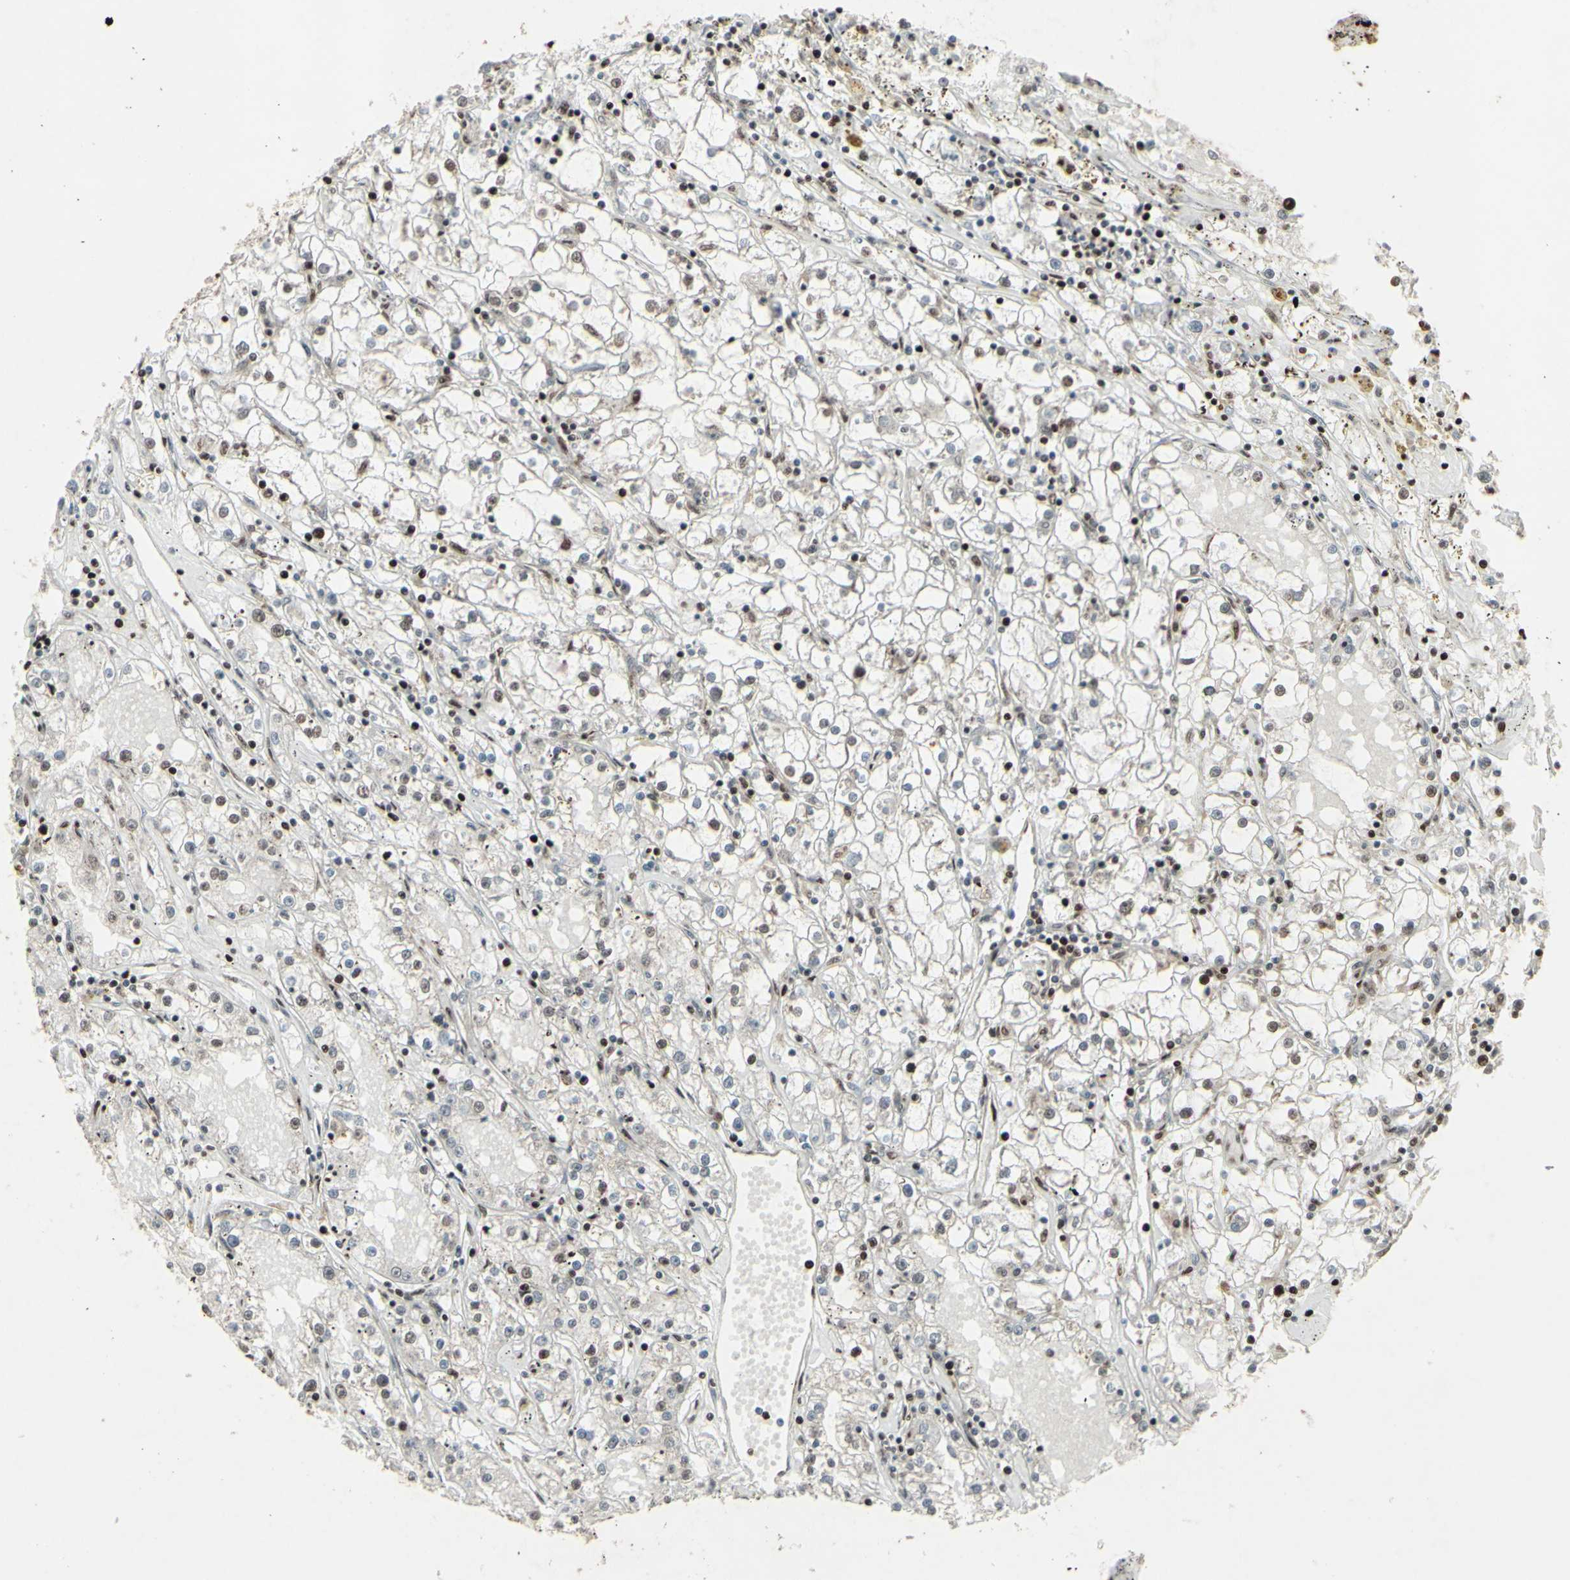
{"staining": {"intensity": "weak", "quantity": "<25%", "location": "nuclear"}, "tissue": "renal cancer", "cell_type": "Tumor cells", "image_type": "cancer", "snomed": [{"axis": "morphology", "description": "Adenocarcinoma, NOS"}, {"axis": "topography", "description": "Kidney"}], "caption": "Immunohistochemical staining of human adenocarcinoma (renal) displays no significant positivity in tumor cells.", "gene": "U2AF2", "patient": {"sex": "male", "age": 56}}